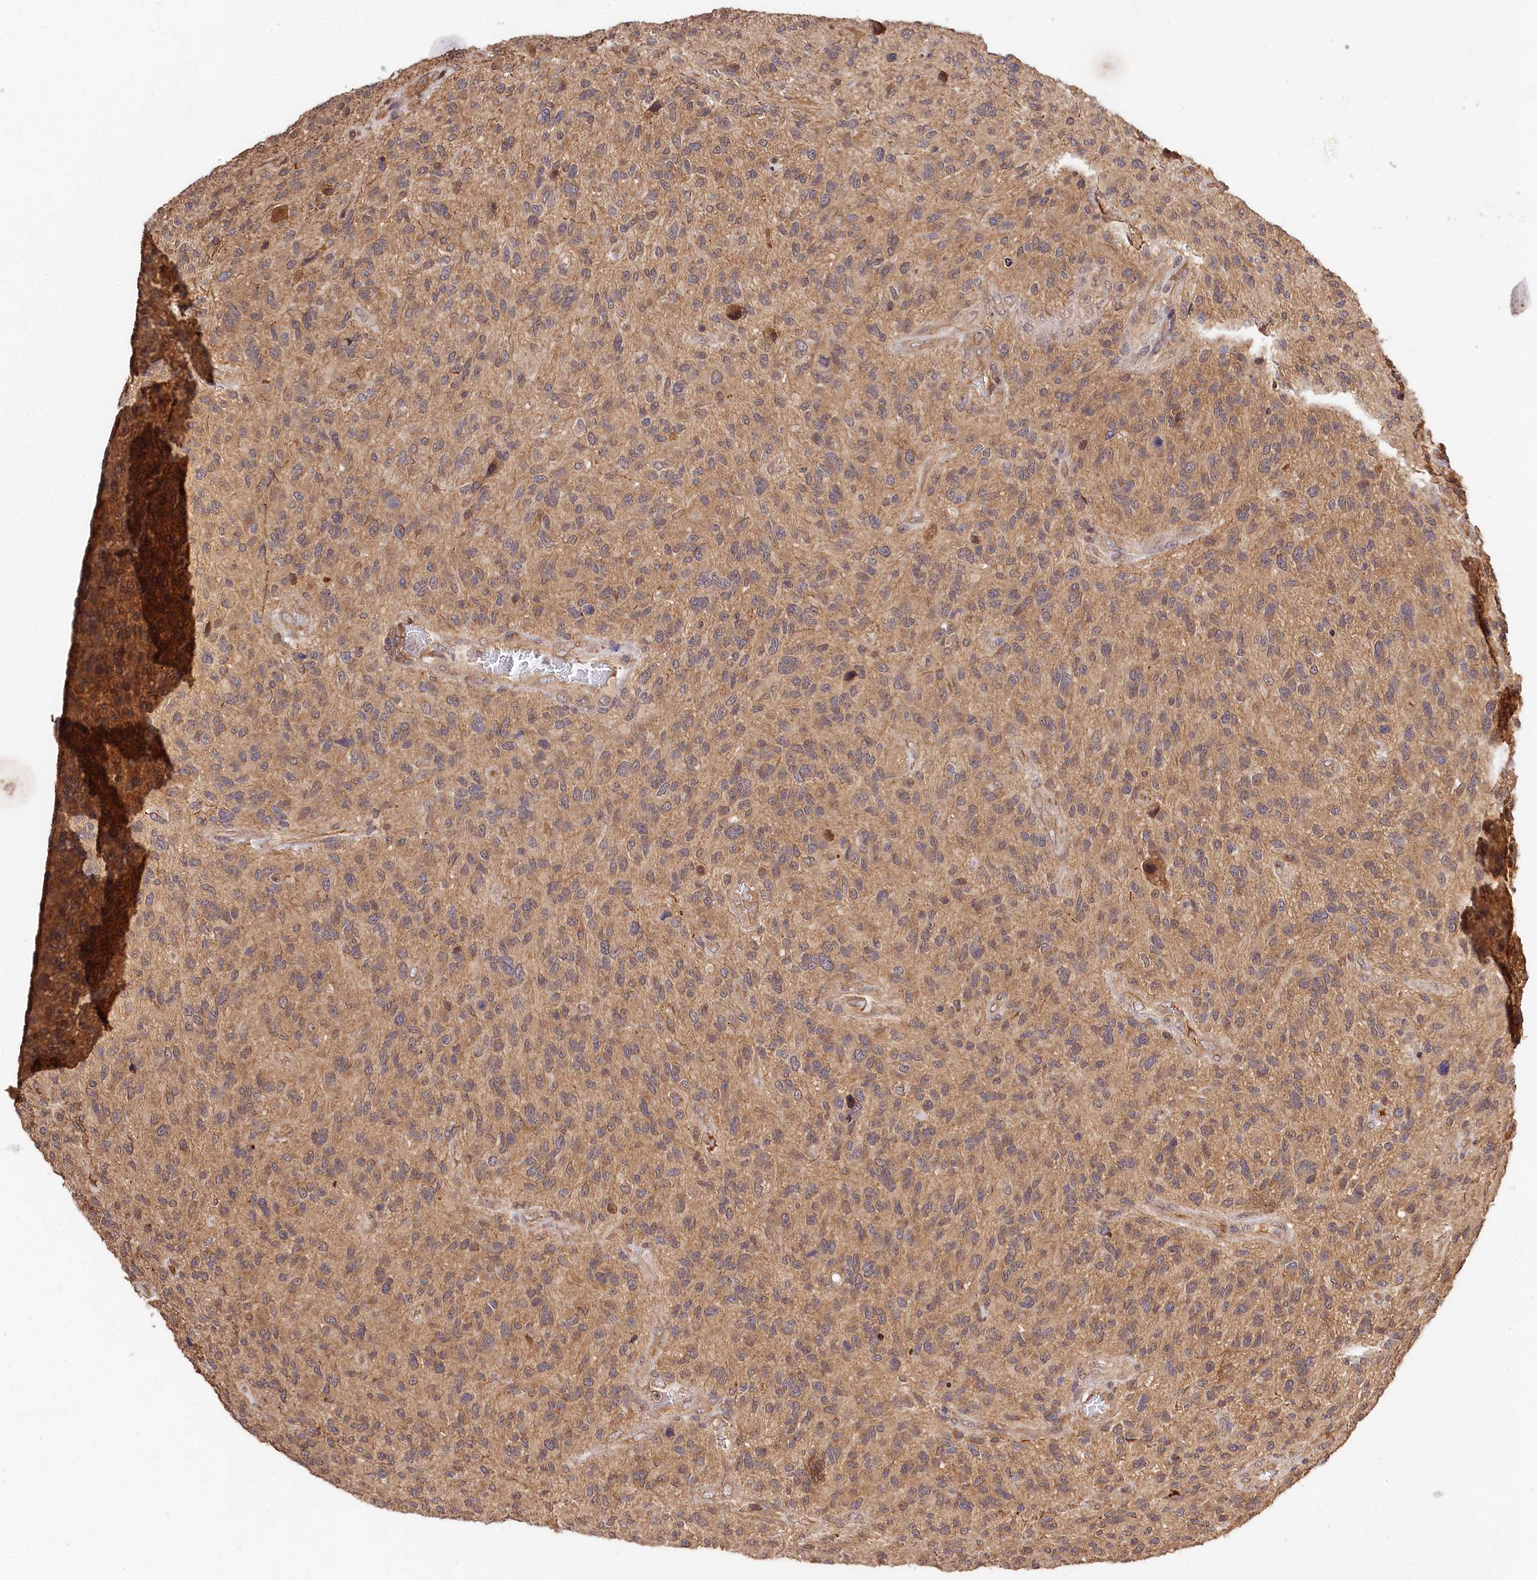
{"staining": {"intensity": "moderate", "quantity": ">75%", "location": "cytoplasmic/membranous"}, "tissue": "glioma", "cell_type": "Tumor cells", "image_type": "cancer", "snomed": [{"axis": "morphology", "description": "Glioma, malignant, High grade"}, {"axis": "topography", "description": "Brain"}], "caption": "A brown stain labels moderate cytoplasmic/membranous expression of a protein in human glioma tumor cells.", "gene": "MCF2L2", "patient": {"sex": "male", "age": 47}}